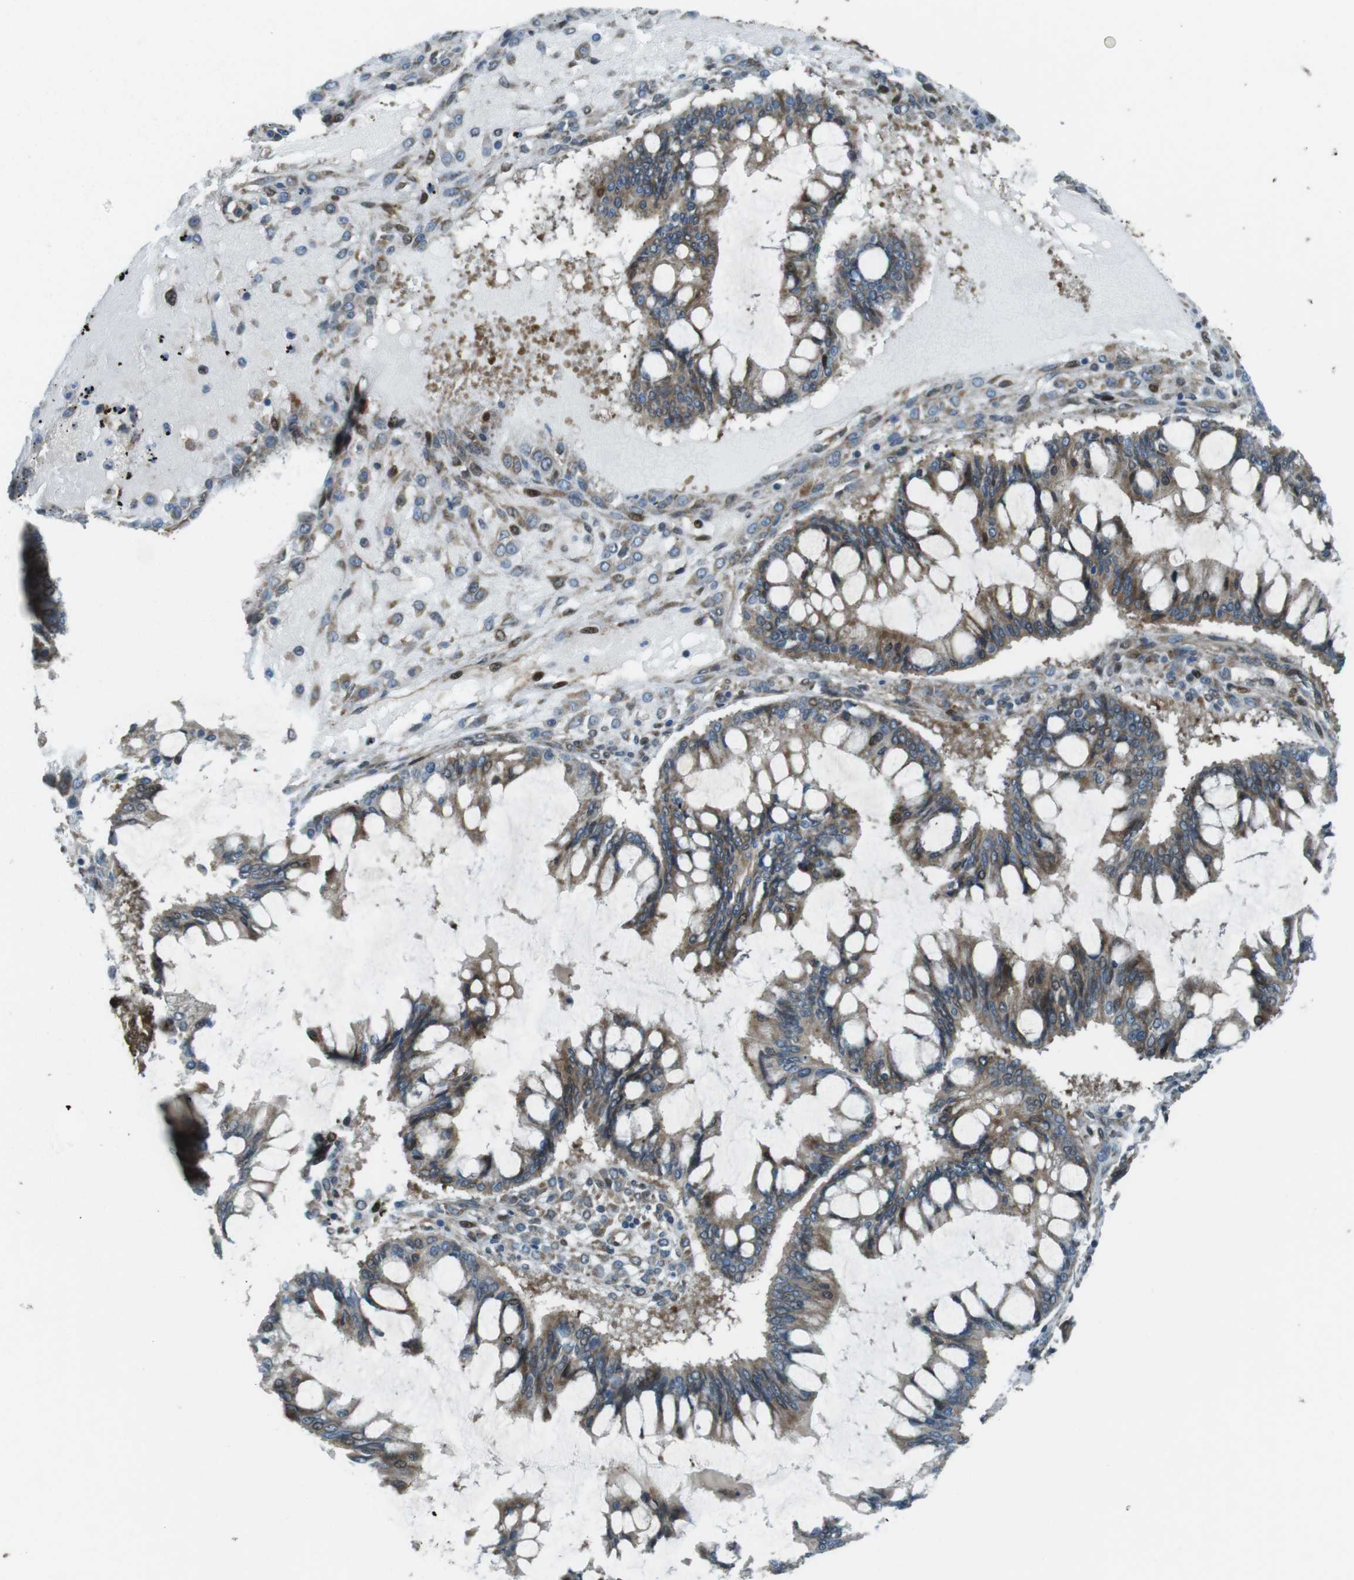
{"staining": {"intensity": "moderate", "quantity": ">75%", "location": "cytoplasmic/membranous"}, "tissue": "ovarian cancer", "cell_type": "Tumor cells", "image_type": "cancer", "snomed": [{"axis": "morphology", "description": "Cystadenocarcinoma, mucinous, NOS"}, {"axis": "topography", "description": "Ovary"}], "caption": "Protein staining displays moderate cytoplasmic/membranous staining in approximately >75% of tumor cells in mucinous cystadenocarcinoma (ovarian).", "gene": "ZNF330", "patient": {"sex": "female", "age": 73}}